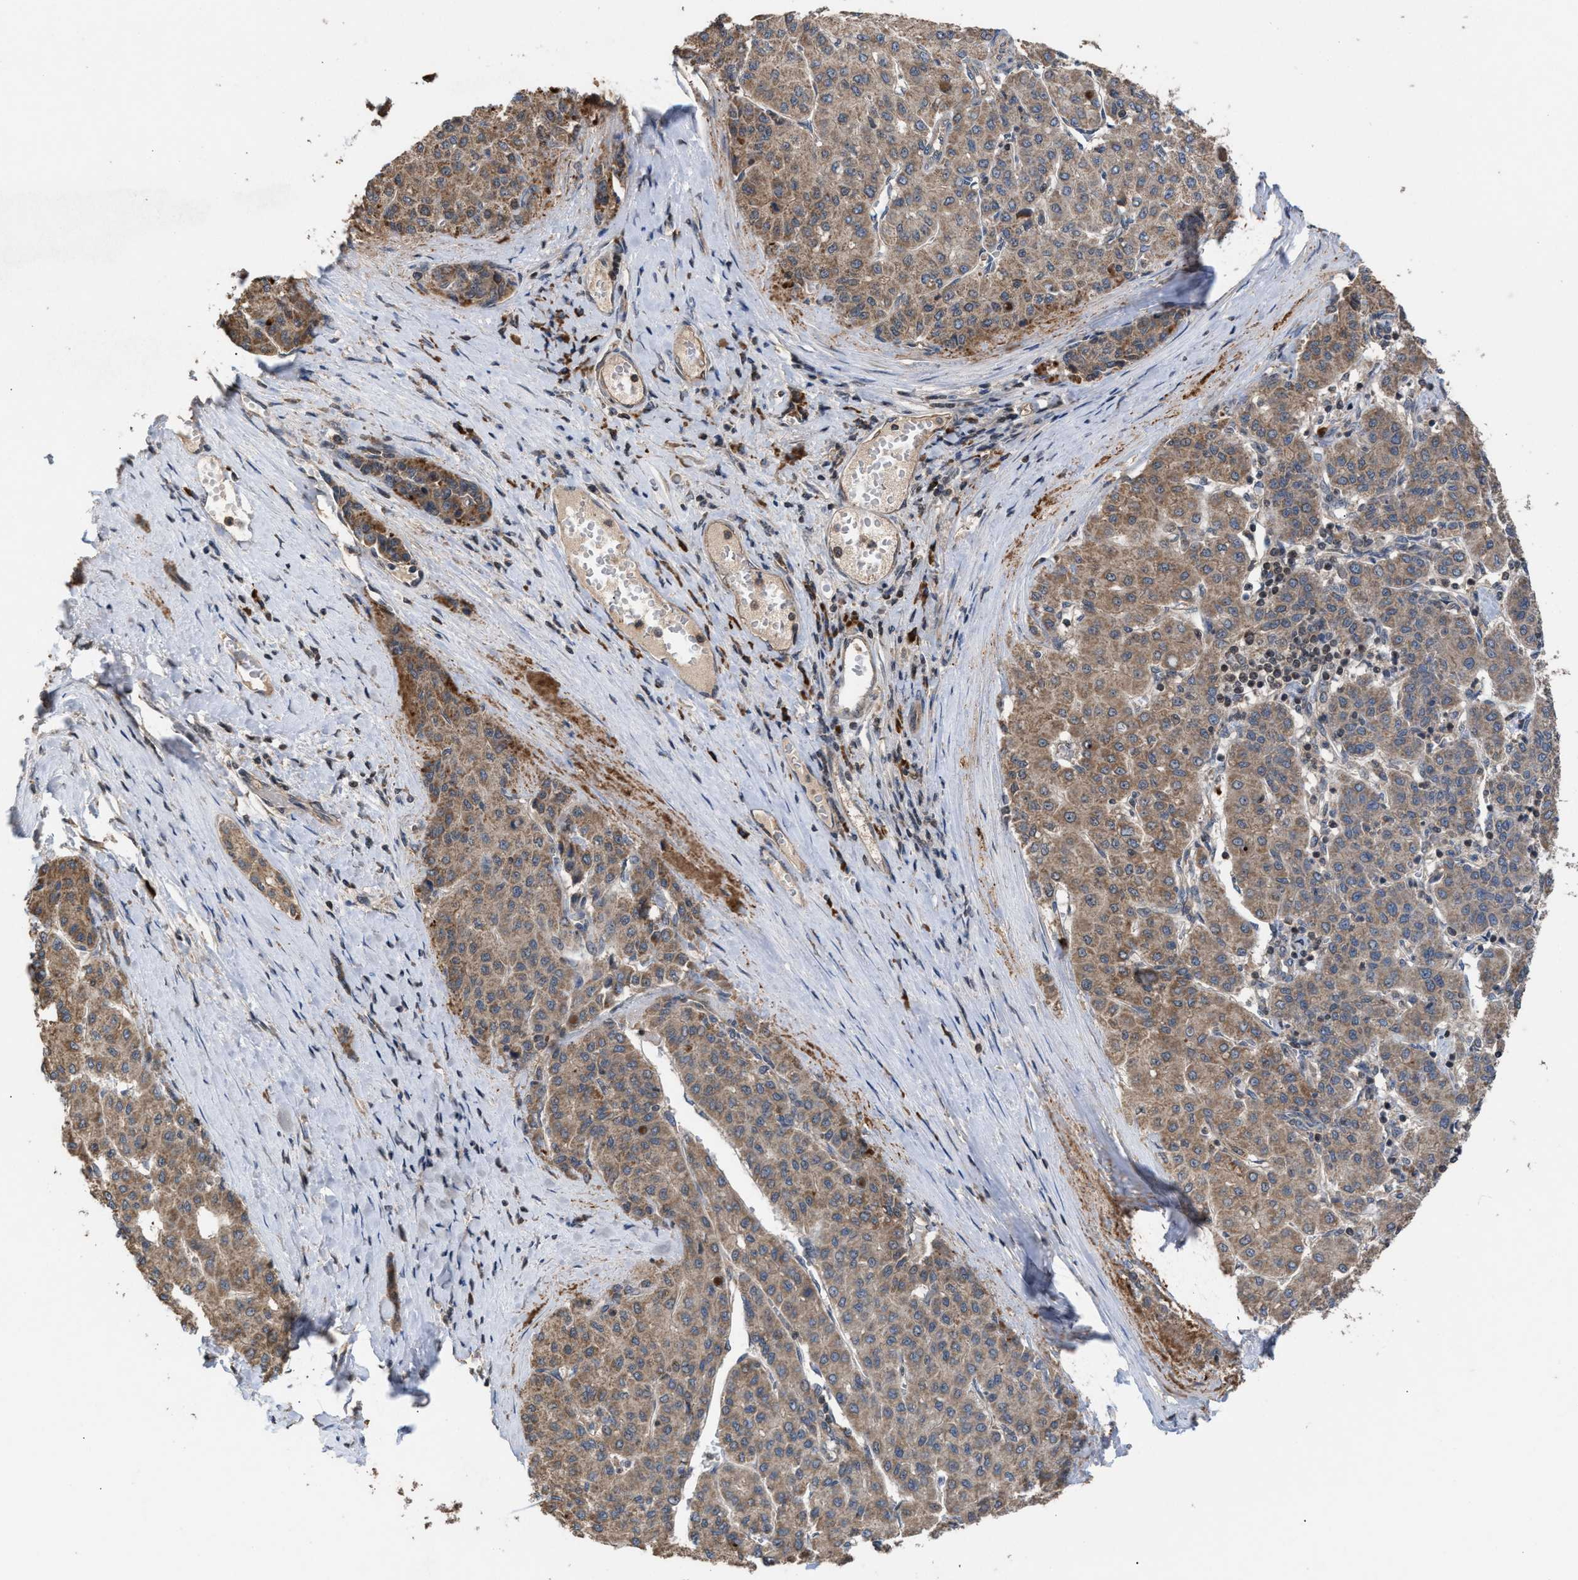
{"staining": {"intensity": "moderate", "quantity": ">75%", "location": "cytoplasmic/membranous"}, "tissue": "liver cancer", "cell_type": "Tumor cells", "image_type": "cancer", "snomed": [{"axis": "morphology", "description": "Carcinoma, Hepatocellular, NOS"}, {"axis": "topography", "description": "Liver"}], "caption": "Liver hepatocellular carcinoma stained with a brown dye reveals moderate cytoplasmic/membranous positive positivity in about >75% of tumor cells.", "gene": "C9orf78", "patient": {"sex": "male", "age": 65}}